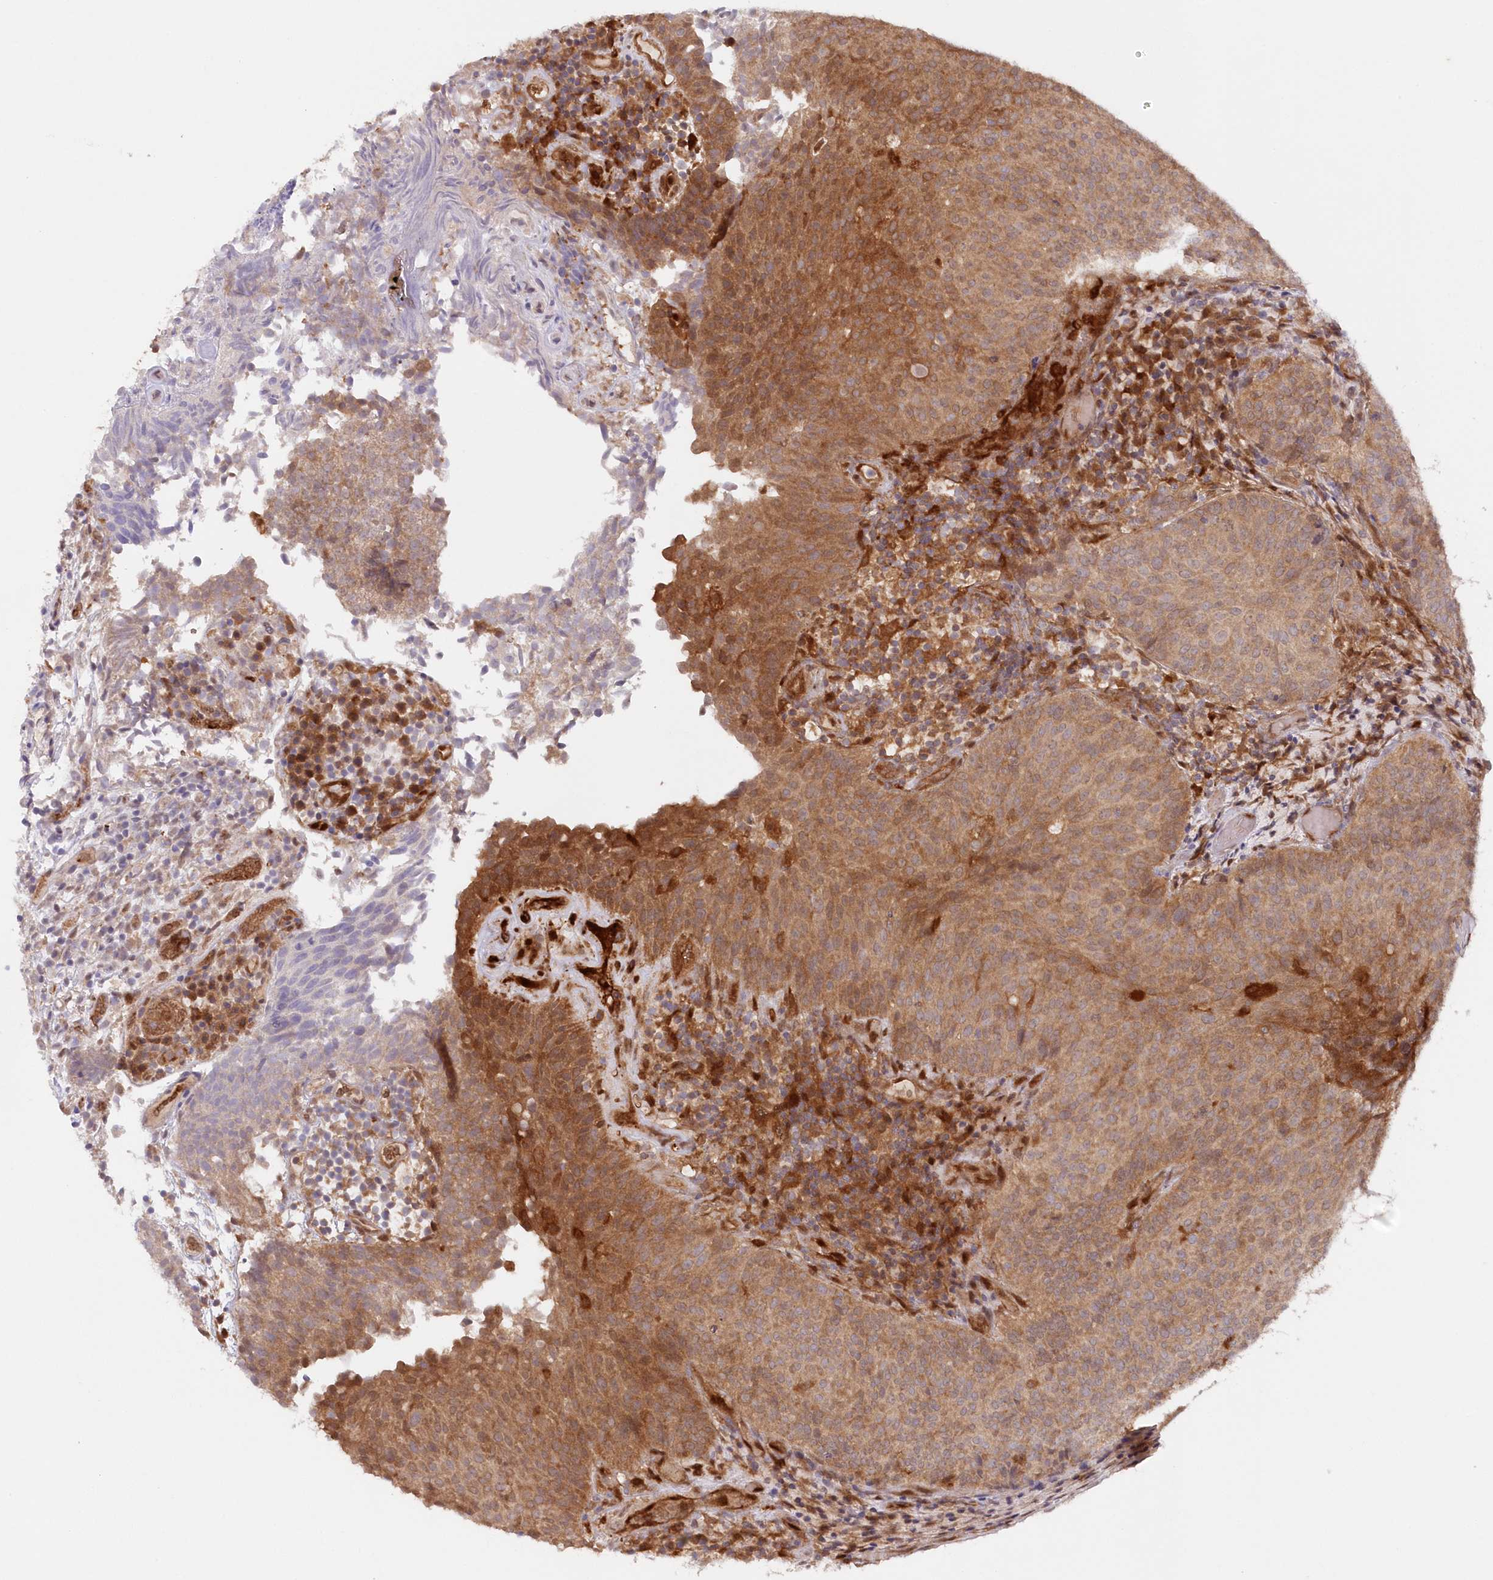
{"staining": {"intensity": "moderate", "quantity": ">75%", "location": "cytoplasmic/membranous"}, "tissue": "urothelial cancer", "cell_type": "Tumor cells", "image_type": "cancer", "snomed": [{"axis": "morphology", "description": "Urothelial carcinoma, Low grade"}, {"axis": "topography", "description": "Urinary bladder"}], "caption": "IHC (DAB) staining of low-grade urothelial carcinoma shows moderate cytoplasmic/membranous protein expression in approximately >75% of tumor cells.", "gene": "GBE1", "patient": {"sex": "male", "age": 86}}